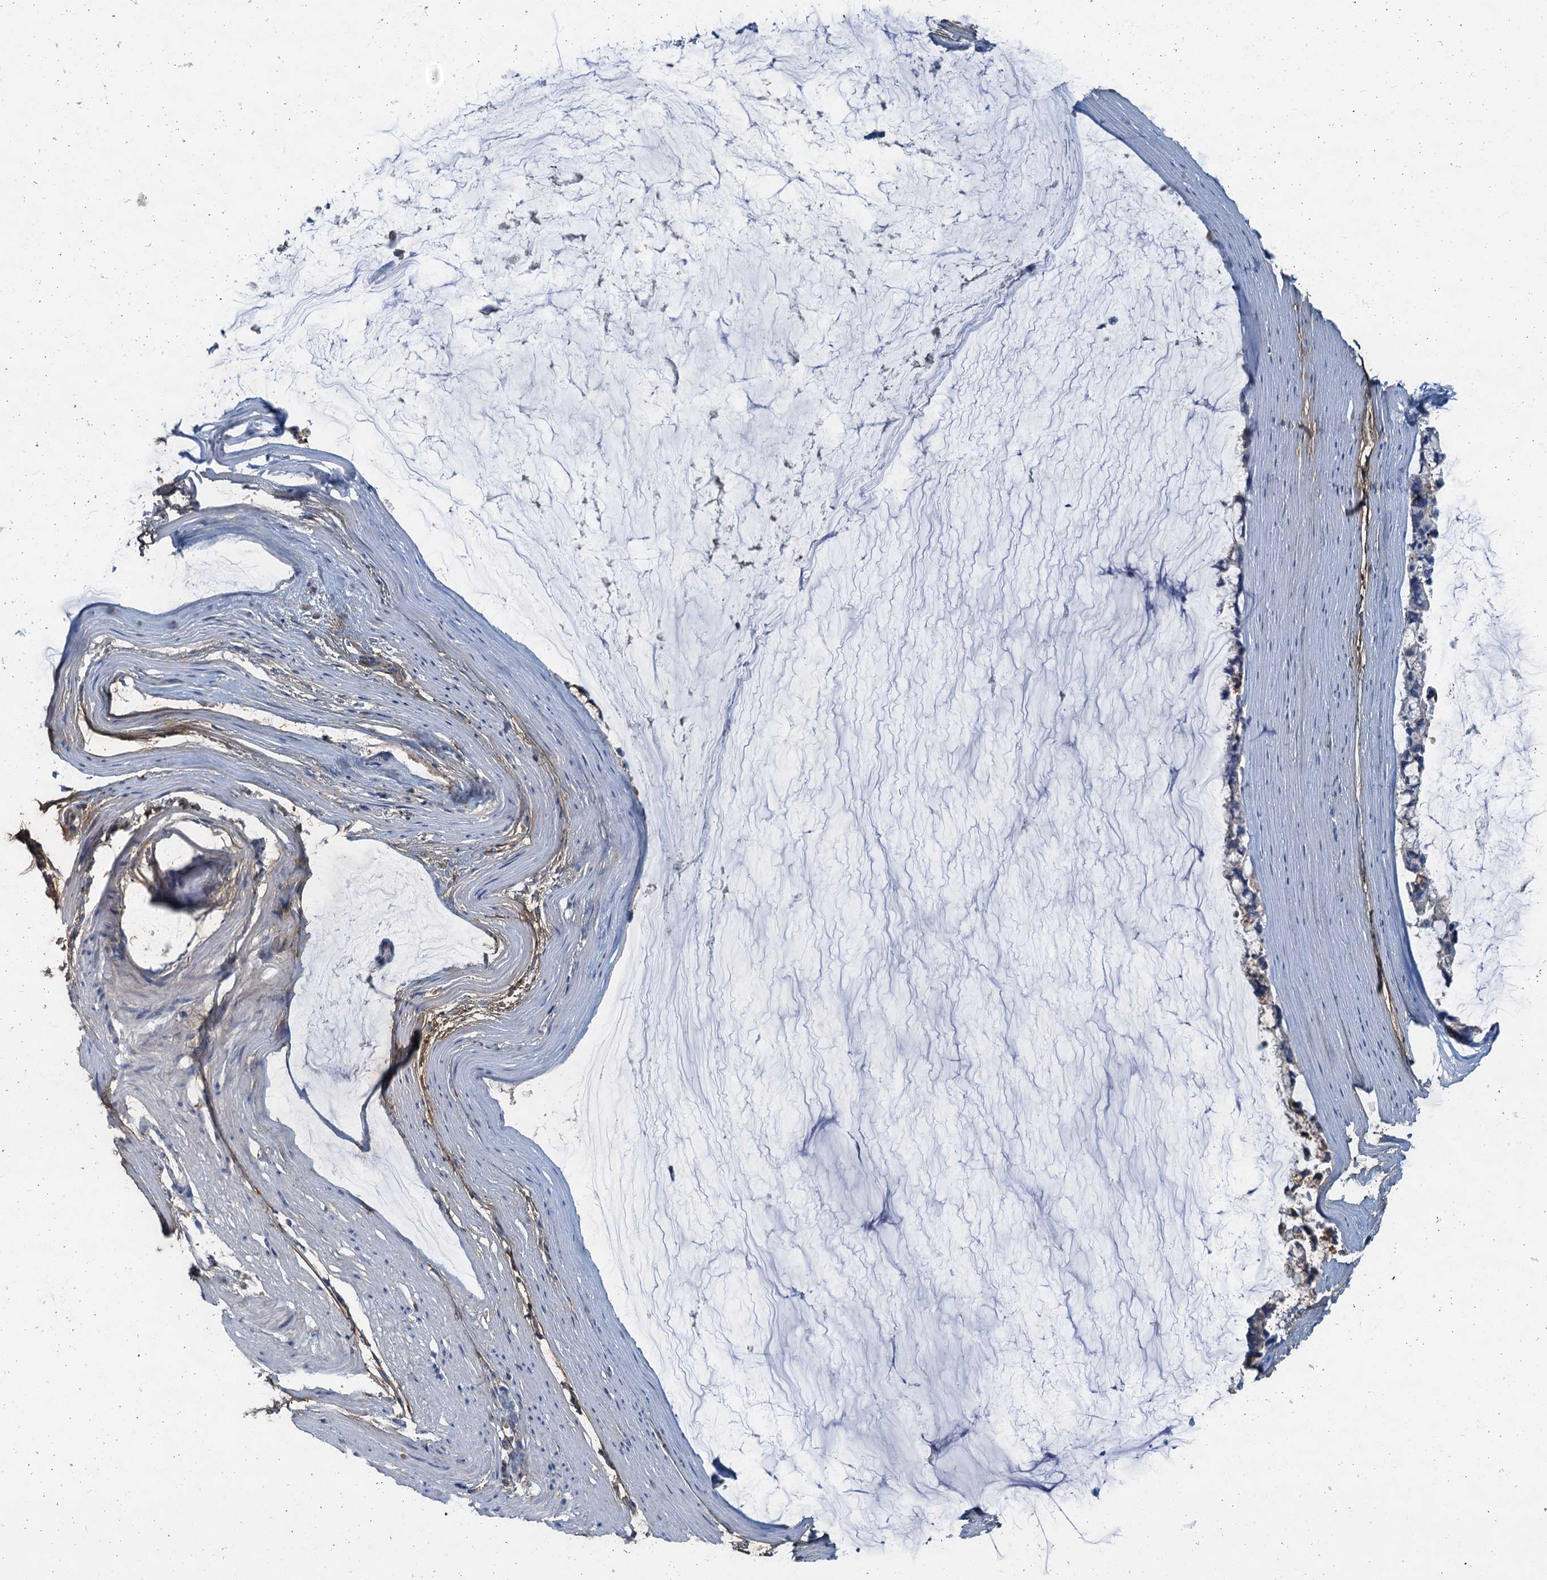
{"staining": {"intensity": "negative", "quantity": "none", "location": "none"}, "tissue": "ovarian cancer", "cell_type": "Tumor cells", "image_type": "cancer", "snomed": [{"axis": "morphology", "description": "Cystadenocarcinoma, mucinous, NOS"}, {"axis": "topography", "description": "Ovary"}], "caption": "A histopathology image of human ovarian mucinous cystadenocarcinoma is negative for staining in tumor cells.", "gene": "THAP10", "patient": {"sex": "female", "age": 39}}